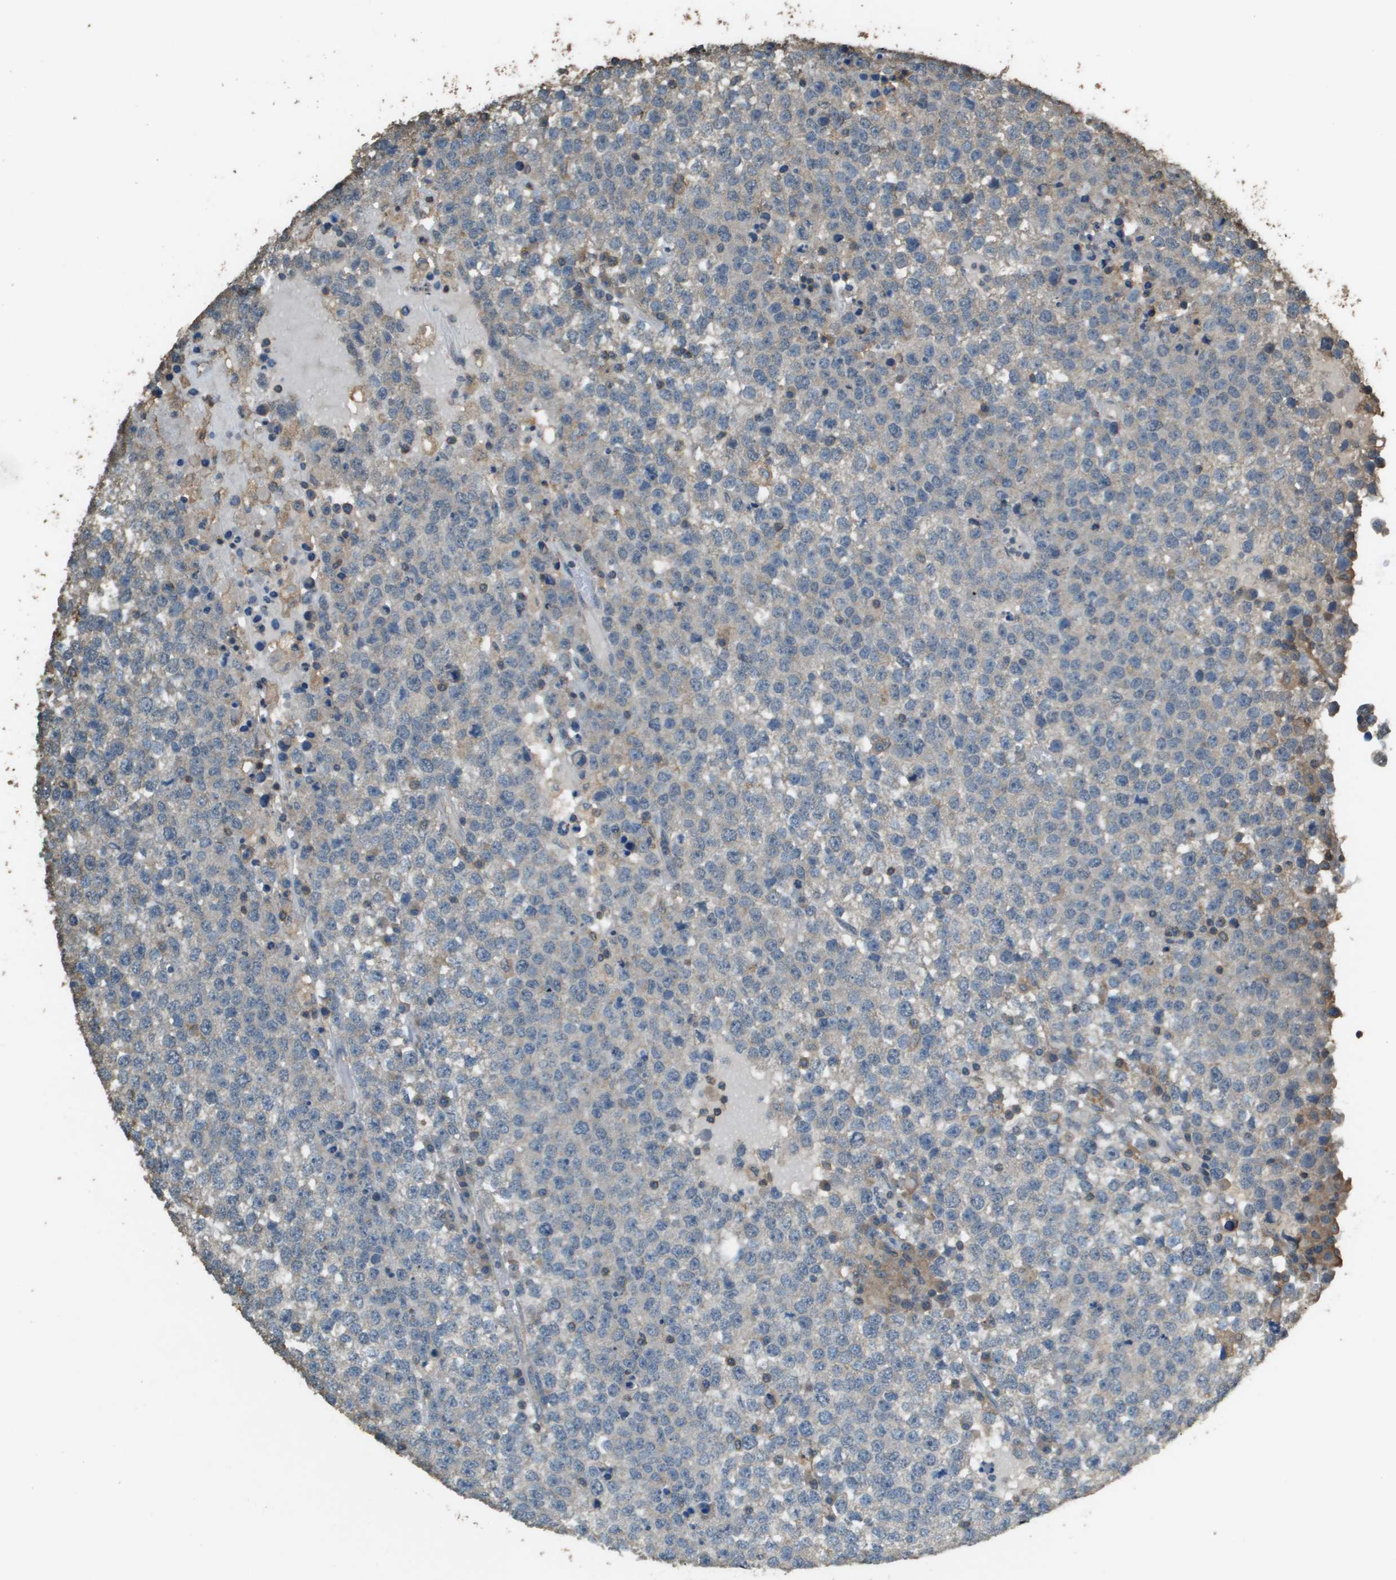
{"staining": {"intensity": "negative", "quantity": "none", "location": "none"}, "tissue": "testis cancer", "cell_type": "Tumor cells", "image_type": "cancer", "snomed": [{"axis": "morphology", "description": "Seminoma, NOS"}, {"axis": "topography", "description": "Testis"}], "caption": "Image shows no protein staining in tumor cells of testis cancer tissue.", "gene": "MS4A7", "patient": {"sex": "male", "age": 65}}